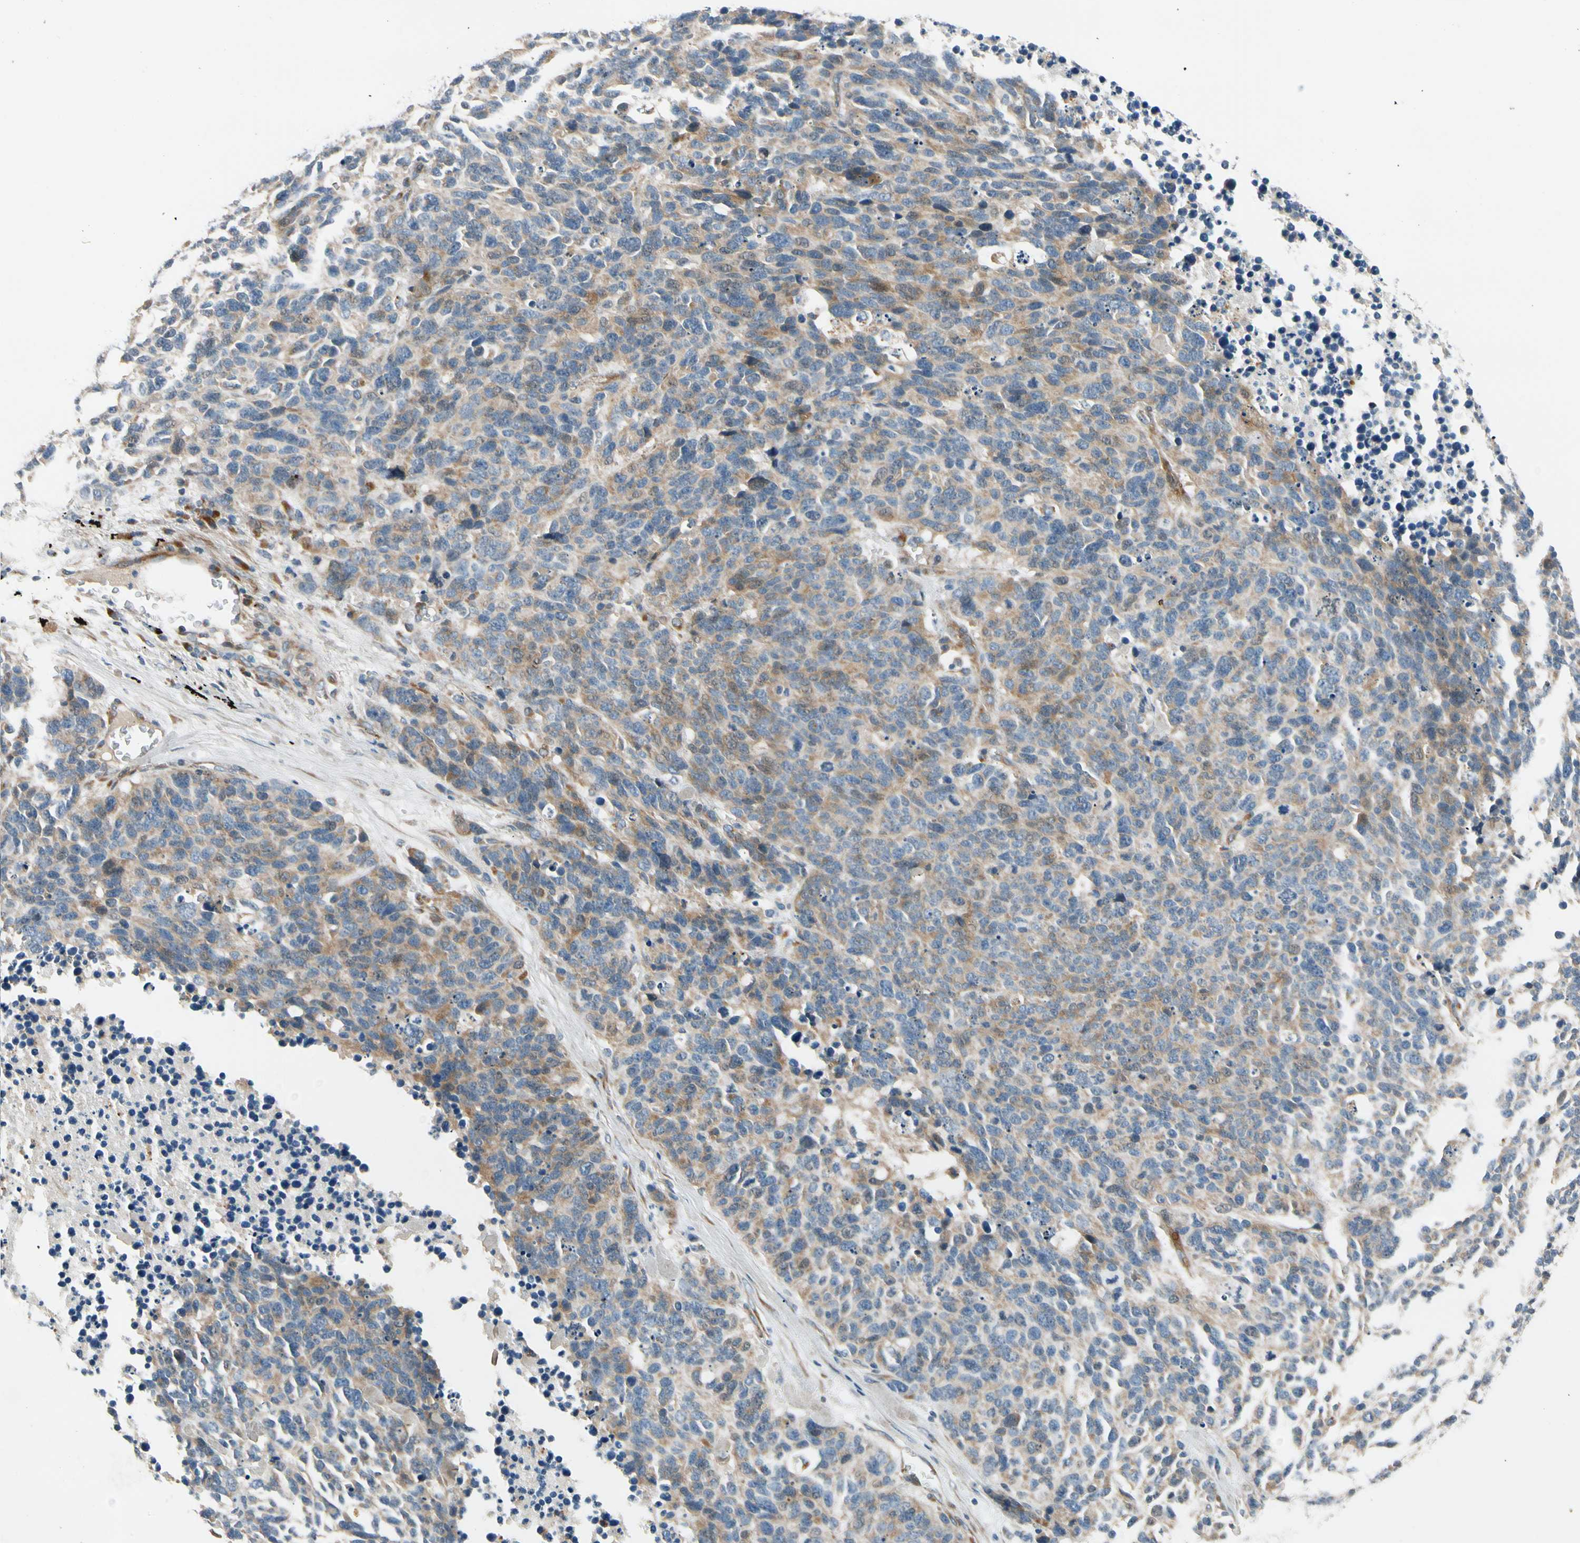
{"staining": {"intensity": "moderate", "quantity": ">75%", "location": "cytoplasmic/membranous"}, "tissue": "lung cancer", "cell_type": "Tumor cells", "image_type": "cancer", "snomed": [{"axis": "morphology", "description": "Neoplasm, malignant, NOS"}, {"axis": "topography", "description": "Lung"}], "caption": "Protein staining by immunohistochemistry shows moderate cytoplasmic/membranous expression in approximately >75% of tumor cells in lung cancer. Nuclei are stained in blue.", "gene": "MST1R", "patient": {"sex": "female", "age": 58}}